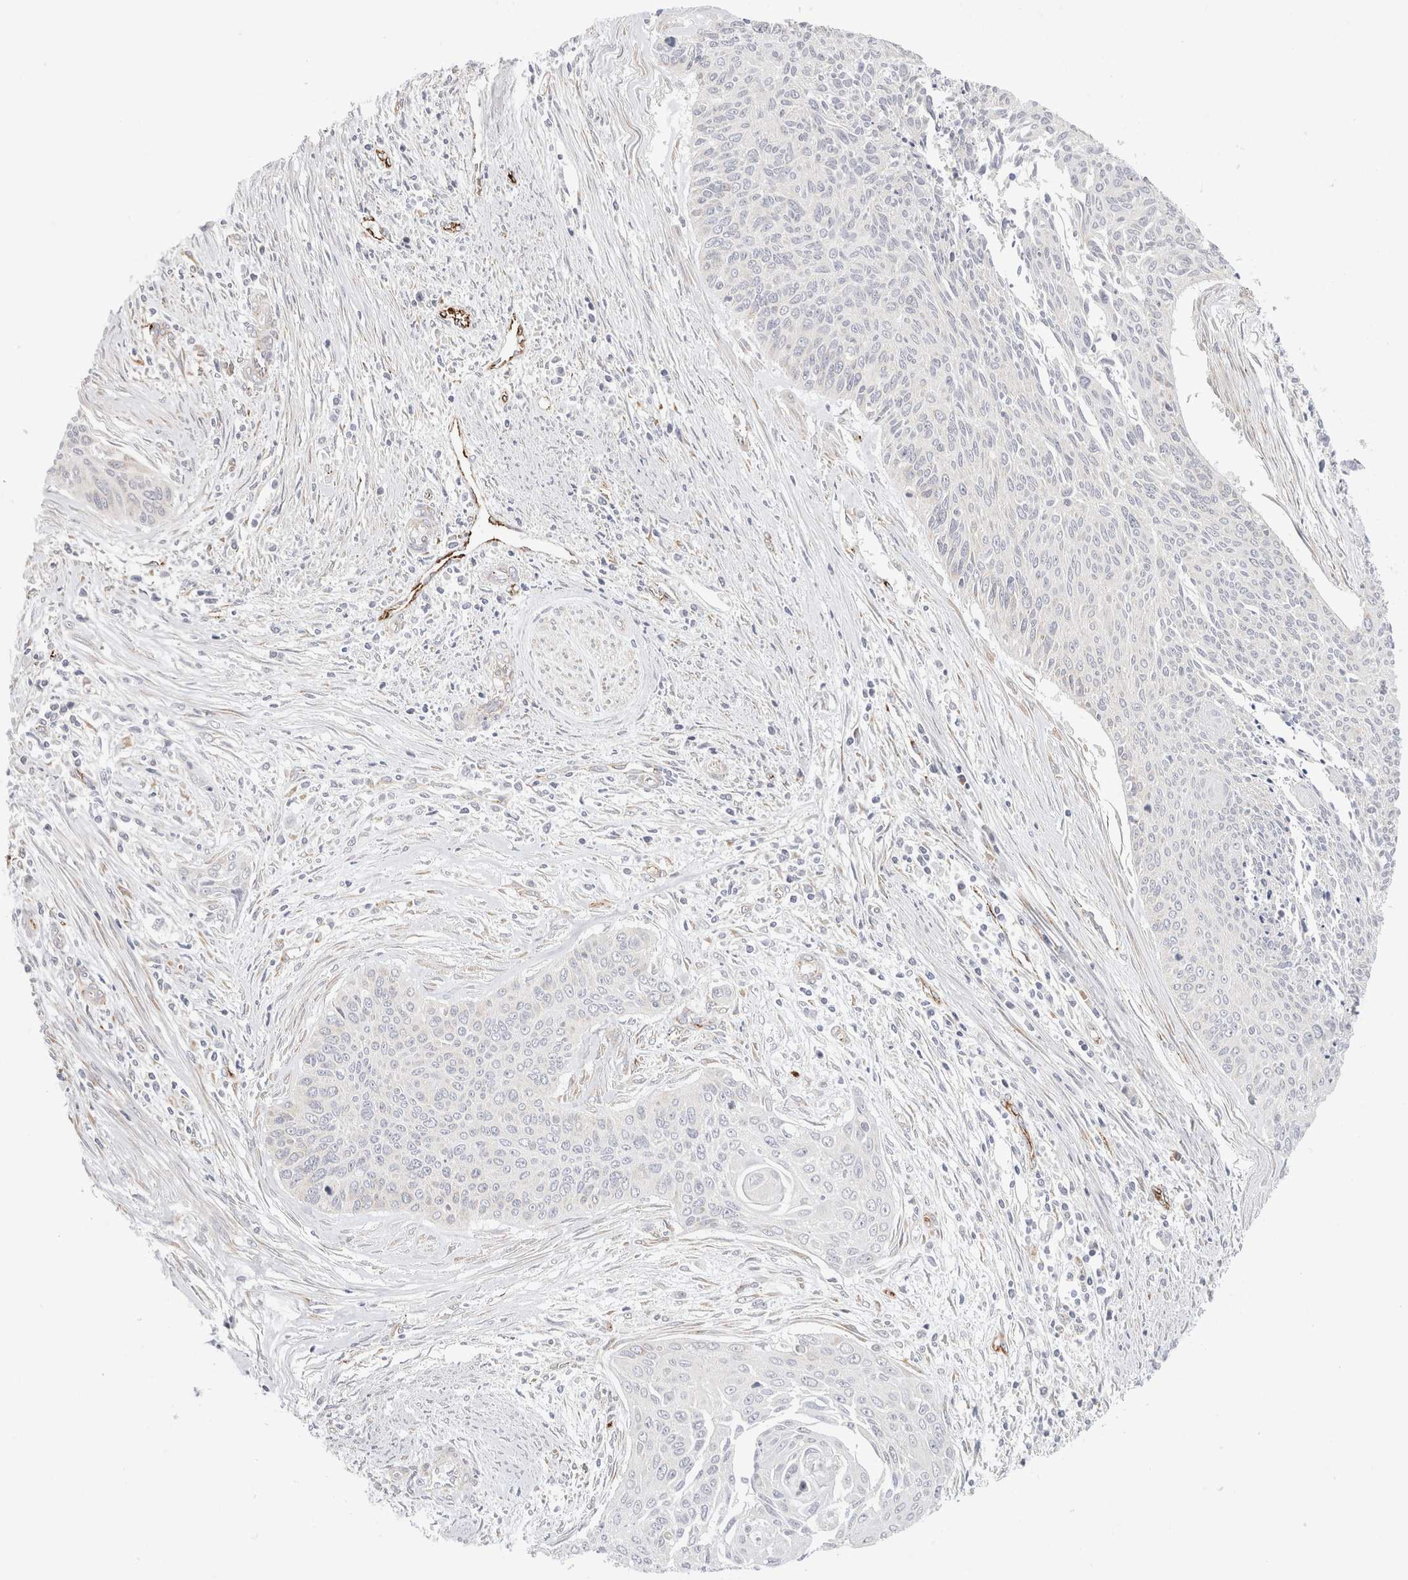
{"staining": {"intensity": "negative", "quantity": "none", "location": "none"}, "tissue": "cervical cancer", "cell_type": "Tumor cells", "image_type": "cancer", "snomed": [{"axis": "morphology", "description": "Squamous cell carcinoma, NOS"}, {"axis": "topography", "description": "Cervix"}], "caption": "This micrograph is of cervical squamous cell carcinoma stained with immunohistochemistry (IHC) to label a protein in brown with the nuclei are counter-stained blue. There is no expression in tumor cells.", "gene": "CNPY4", "patient": {"sex": "female", "age": 55}}